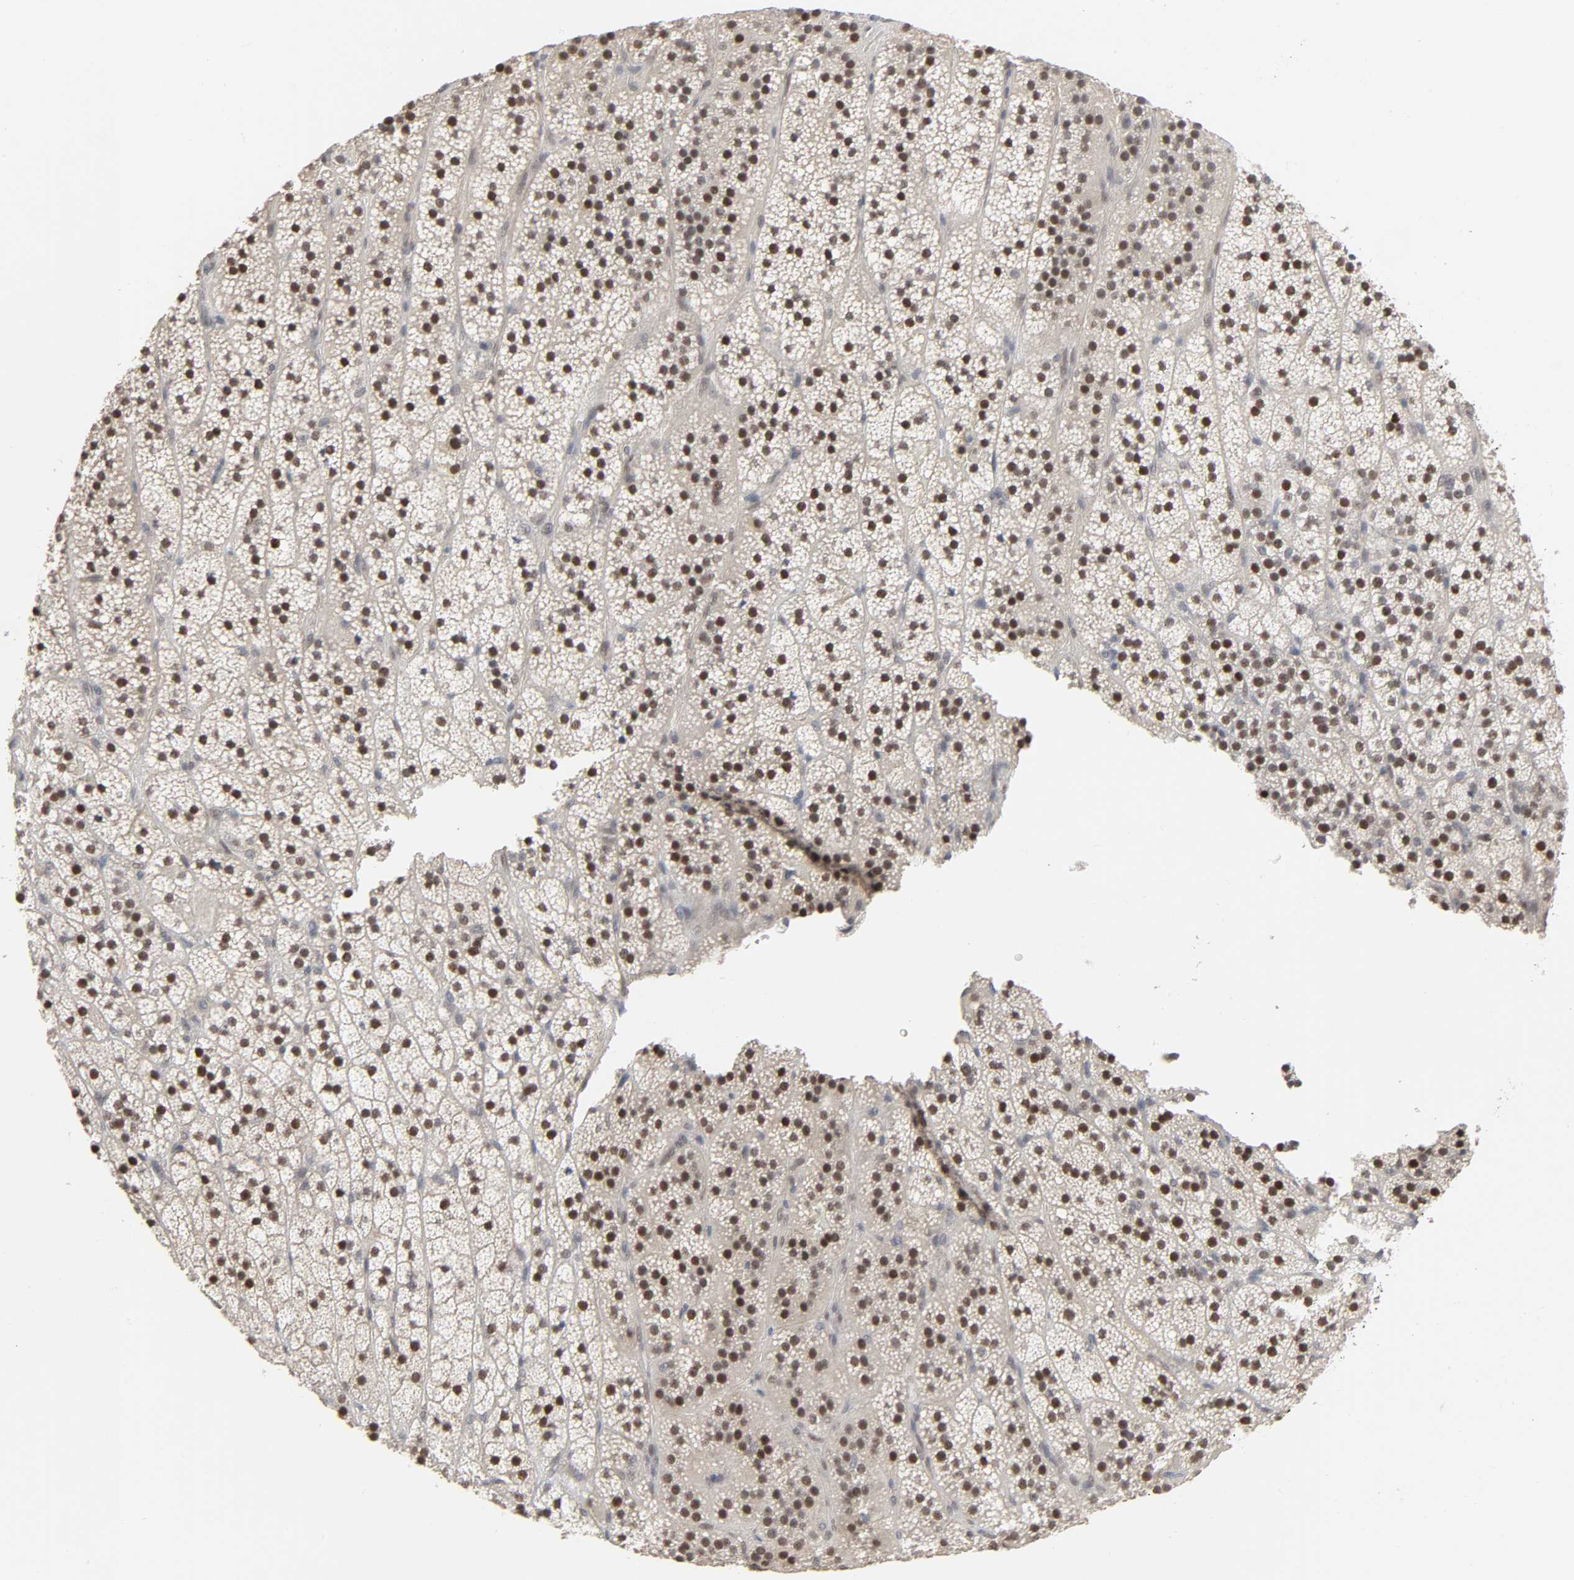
{"staining": {"intensity": "weak", "quantity": "25%-75%", "location": "nuclear"}, "tissue": "adrenal gland", "cell_type": "Glandular cells", "image_type": "normal", "snomed": [{"axis": "morphology", "description": "Normal tissue, NOS"}, {"axis": "topography", "description": "Adrenal gland"}], "caption": "Adrenal gland stained for a protein (brown) exhibits weak nuclear positive positivity in about 25%-75% of glandular cells.", "gene": "ZNF222", "patient": {"sex": "male", "age": 35}}